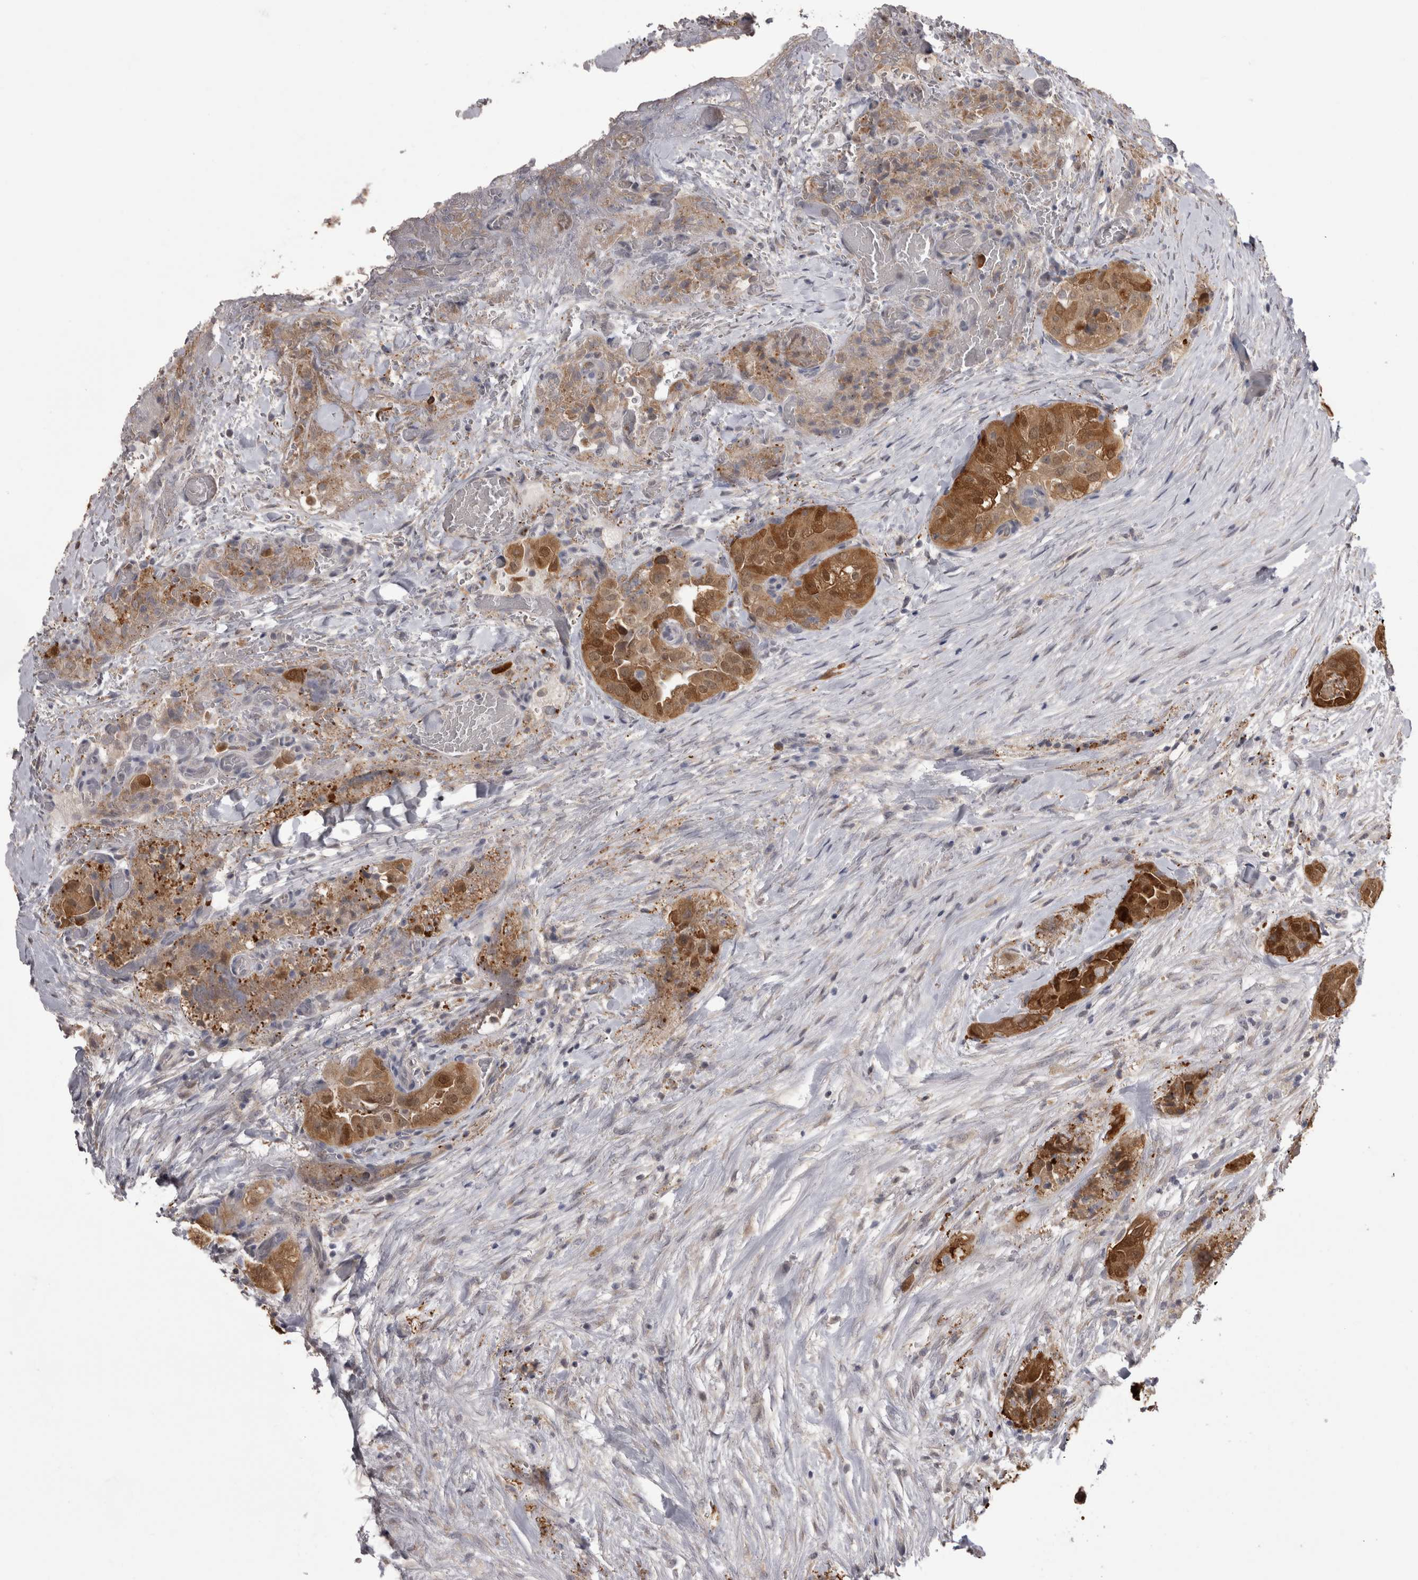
{"staining": {"intensity": "moderate", "quantity": ">75%", "location": "cytoplasmic/membranous,nuclear"}, "tissue": "thyroid cancer", "cell_type": "Tumor cells", "image_type": "cancer", "snomed": [{"axis": "morphology", "description": "Papillary adenocarcinoma, NOS"}, {"axis": "topography", "description": "Thyroid gland"}], "caption": "Immunohistochemistry (IHC) of thyroid cancer (papillary adenocarcinoma) demonstrates medium levels of moderate cytoplasmic/membranous and nuclear staining in about >75% of tumor cells. (Brightfield microscopy of DAB IHC at high magnification).", "gene": "CHIC2", "patient": {"sex": "female", "age": 59}}